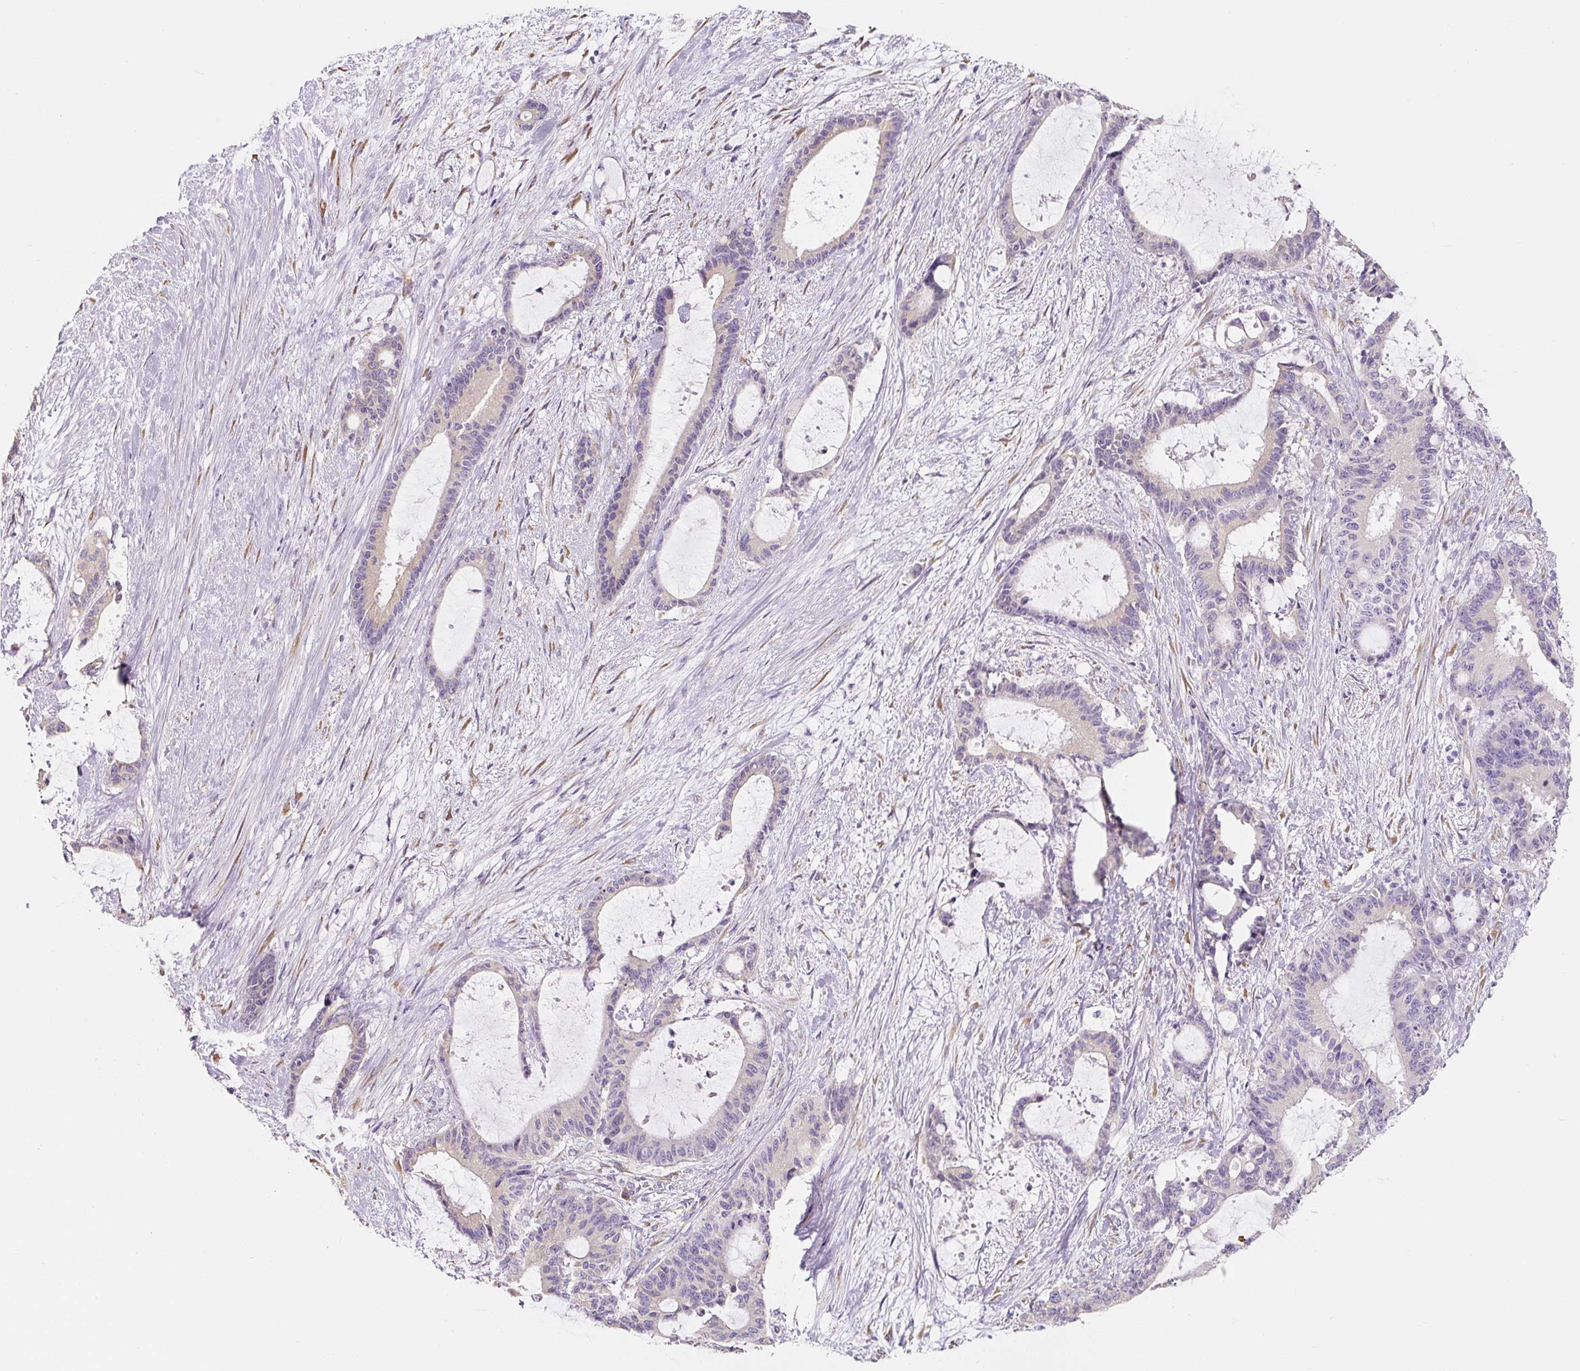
{"staining": {"intensity": "weak", "quantity": "<25%", "location": "cytoplasmic/membranous"}, "tissue": "liver cancer", "cell_type": "Tumor cells", "image_type": "cancer", "snomed": [{"axis": "morphology", "description": "Normal tissue, NOS"}, {"axis": "morphology", "description": "Cholangiocarcinoma"}, {"axis": "topography", "description": "Liver"}, {"axis": "topography", "description": "Peripheral nerve tissue"}], "caption": "Immunohistochemistry image of human cholangiocarcinoma (liver) stained for a protein (brown), which demonstrates no expression in tumor cells.", "gene": "PWWP3B", "patient": {"sex": "female", "age": 73}}